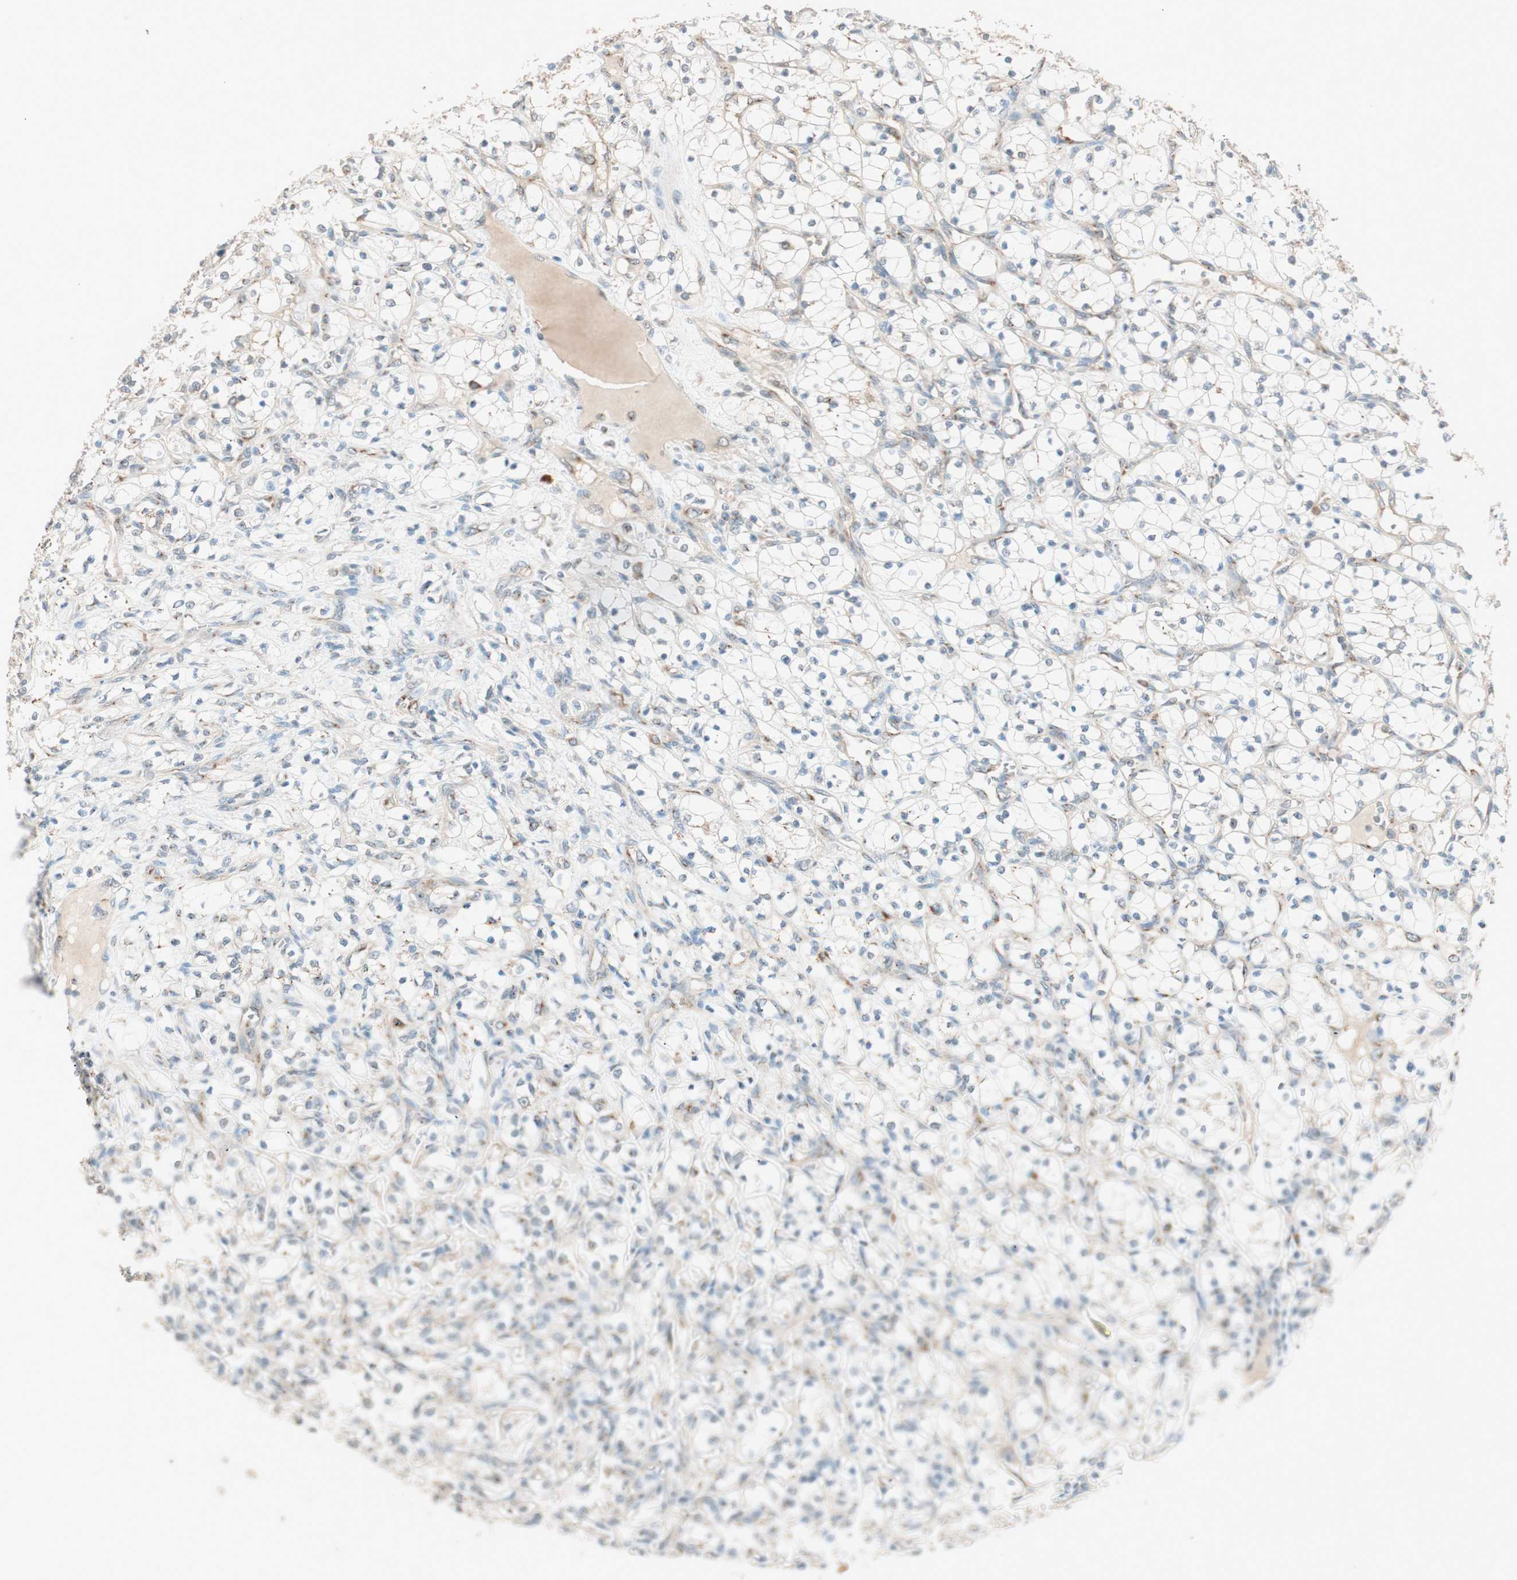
{"staining": {"intensity": "weak", "quantity": "<25%", "location": "cytoplasmic/membranous"}, "tissue": "renal cancer", "cell_type": "Tumor cells", "image_type": "cancer", "snomed": [{"axis": "morphology", "description": "Adenocarcinoma, NOS"}, {"axis": "topography", "description": "Kidney"}], "caption": "Immunohistochemistry (IHC) histopathology image of human adenocarcinoma (renal) stained for a protein (brown), which displays no staining in tumor cells. (DAB immunohistochemistry, high magnification).", "gene": "SEC16A", "patient": {"sex": "female", "age": 69}}